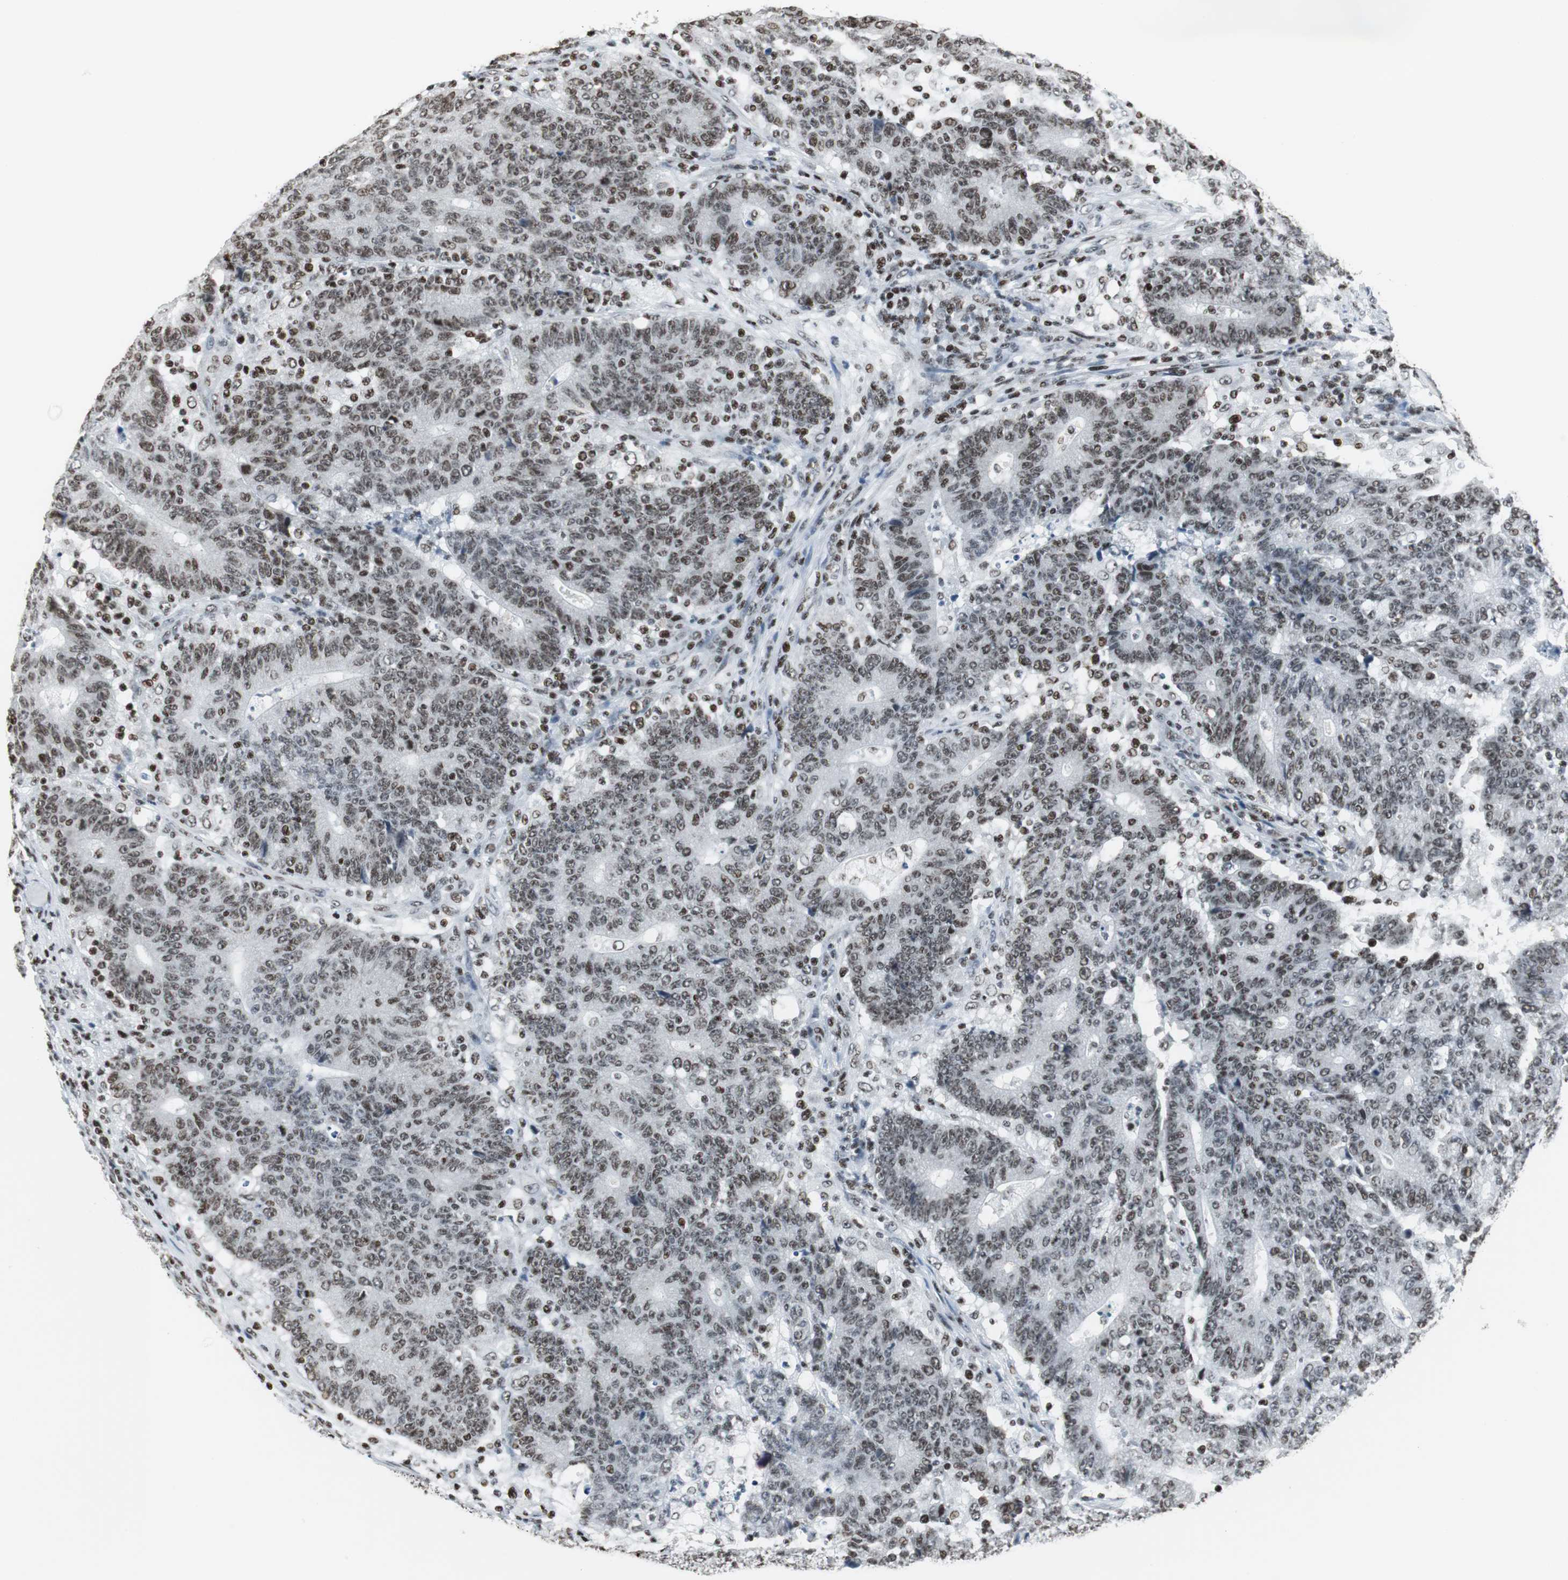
{"staining": {"intensity": "moderate", "quantity": ">75%", "location": "nuclear"}, "tissue": "colorectal cancer", "cell_type": "Tumor cells", "image_type": "cancer", "snomed": [{"axis": "morphology", "description": "Normal tissue, NOS"}, {"axis": "morphology", "description": "Adenocarcinoma, NOS"}, {"axis": "topography", "description": "Colon"}], "caption": "High-magnification brightfield microscopy of colorectal adenocarcinoma stained with DAB (3,3'-diaminobenzidine) (brown) and counterstained with hematoxylin (blue). tumor cells exhibit moderate nuclear expression is seen in approximately>75% of cells. (Brightfield microscopy of DAB IHC at high magnification).", "gene": "RBBP4", "patient": {"sex": "female", "age": 75}}